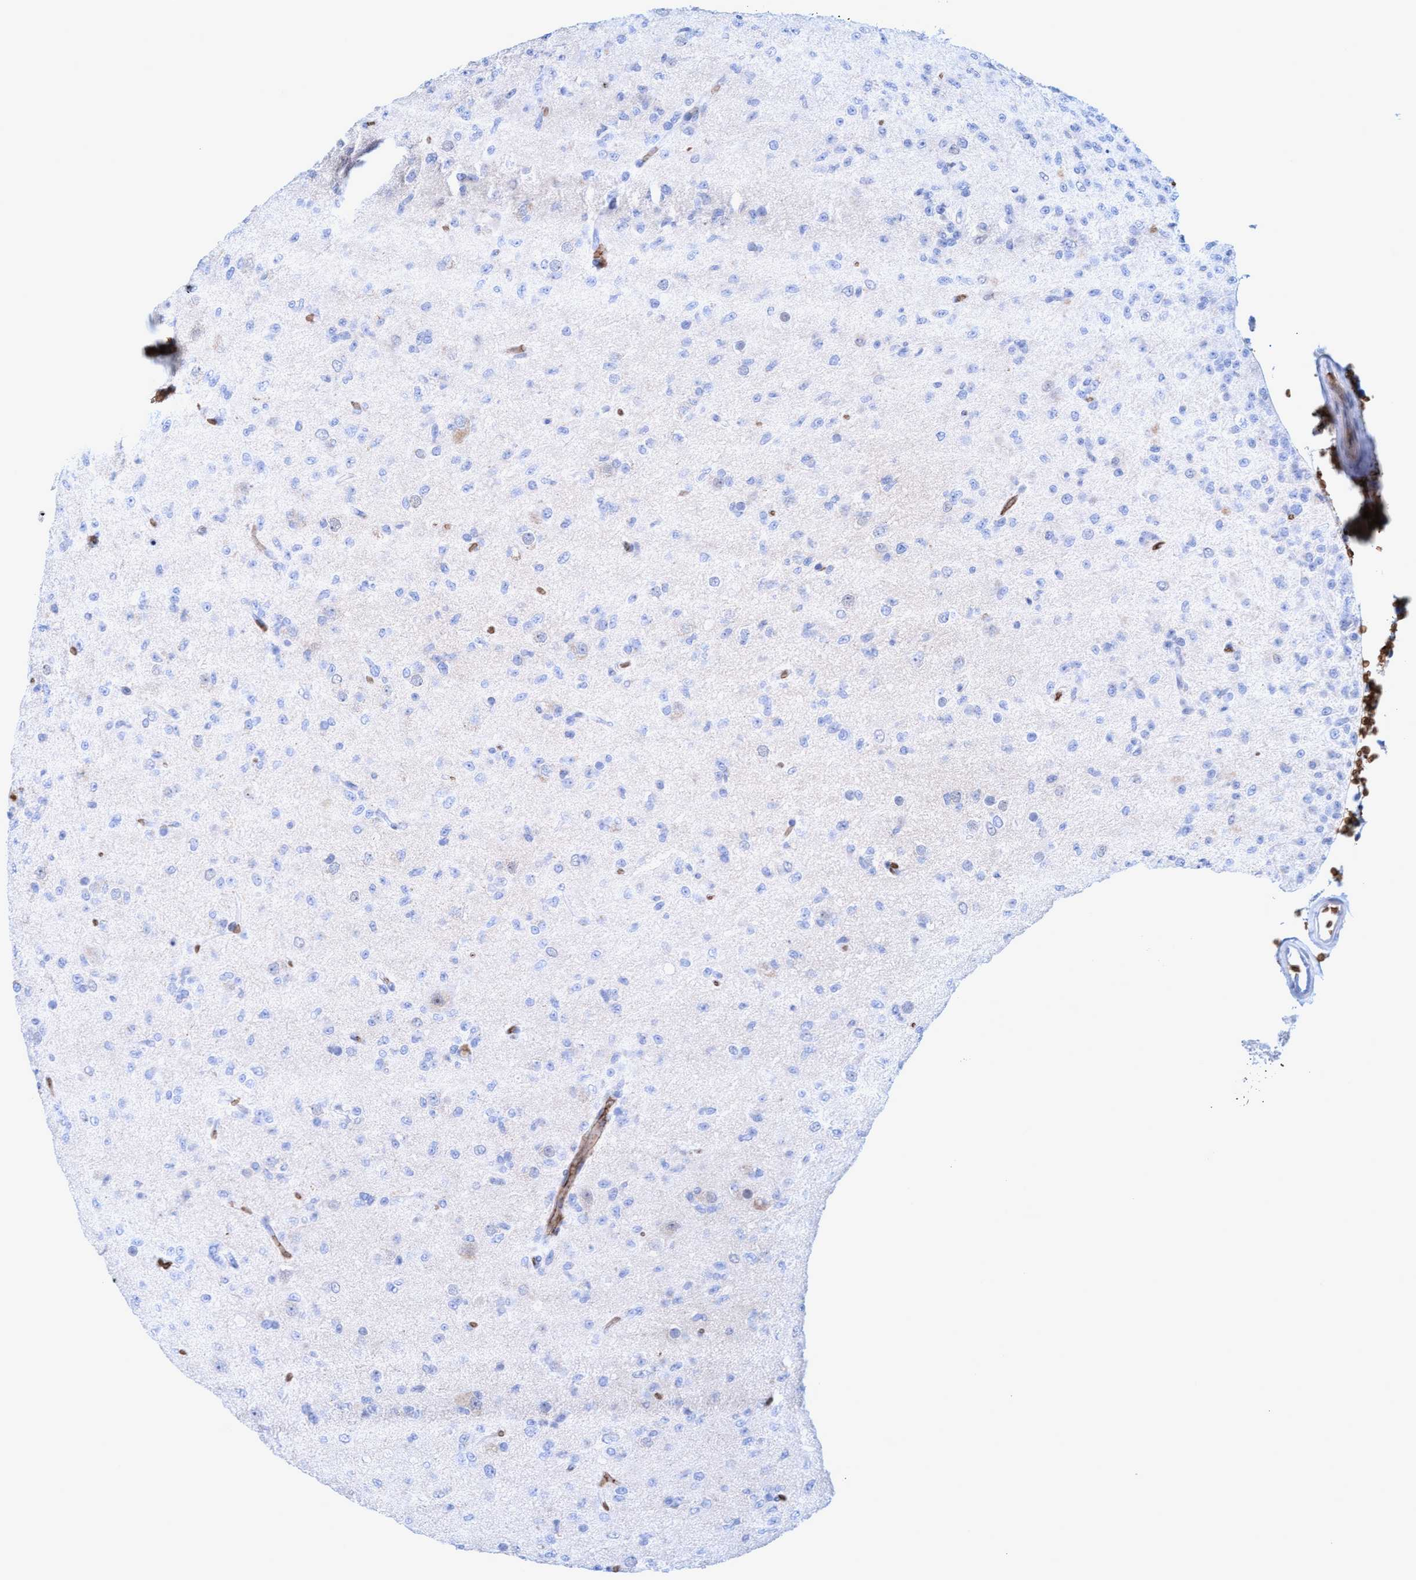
{"staining": {"intensity": "negative", "quantity": "none", "location": "none"}, "tissue": "glioma", "cell_type": "Tumor cells", "image_type": "cancer", "snomed": [{"axis": "morphology", "description": "Glioma, malignant, Low grade"}, {"axis": "topography", "description": "Brain"}], "caption": "Glioma was stained to show a protein in brown. There is no significant positivity in tumor cells.", "gene": "SPEM2", "patient": {"sex": "male", "age": 65}}